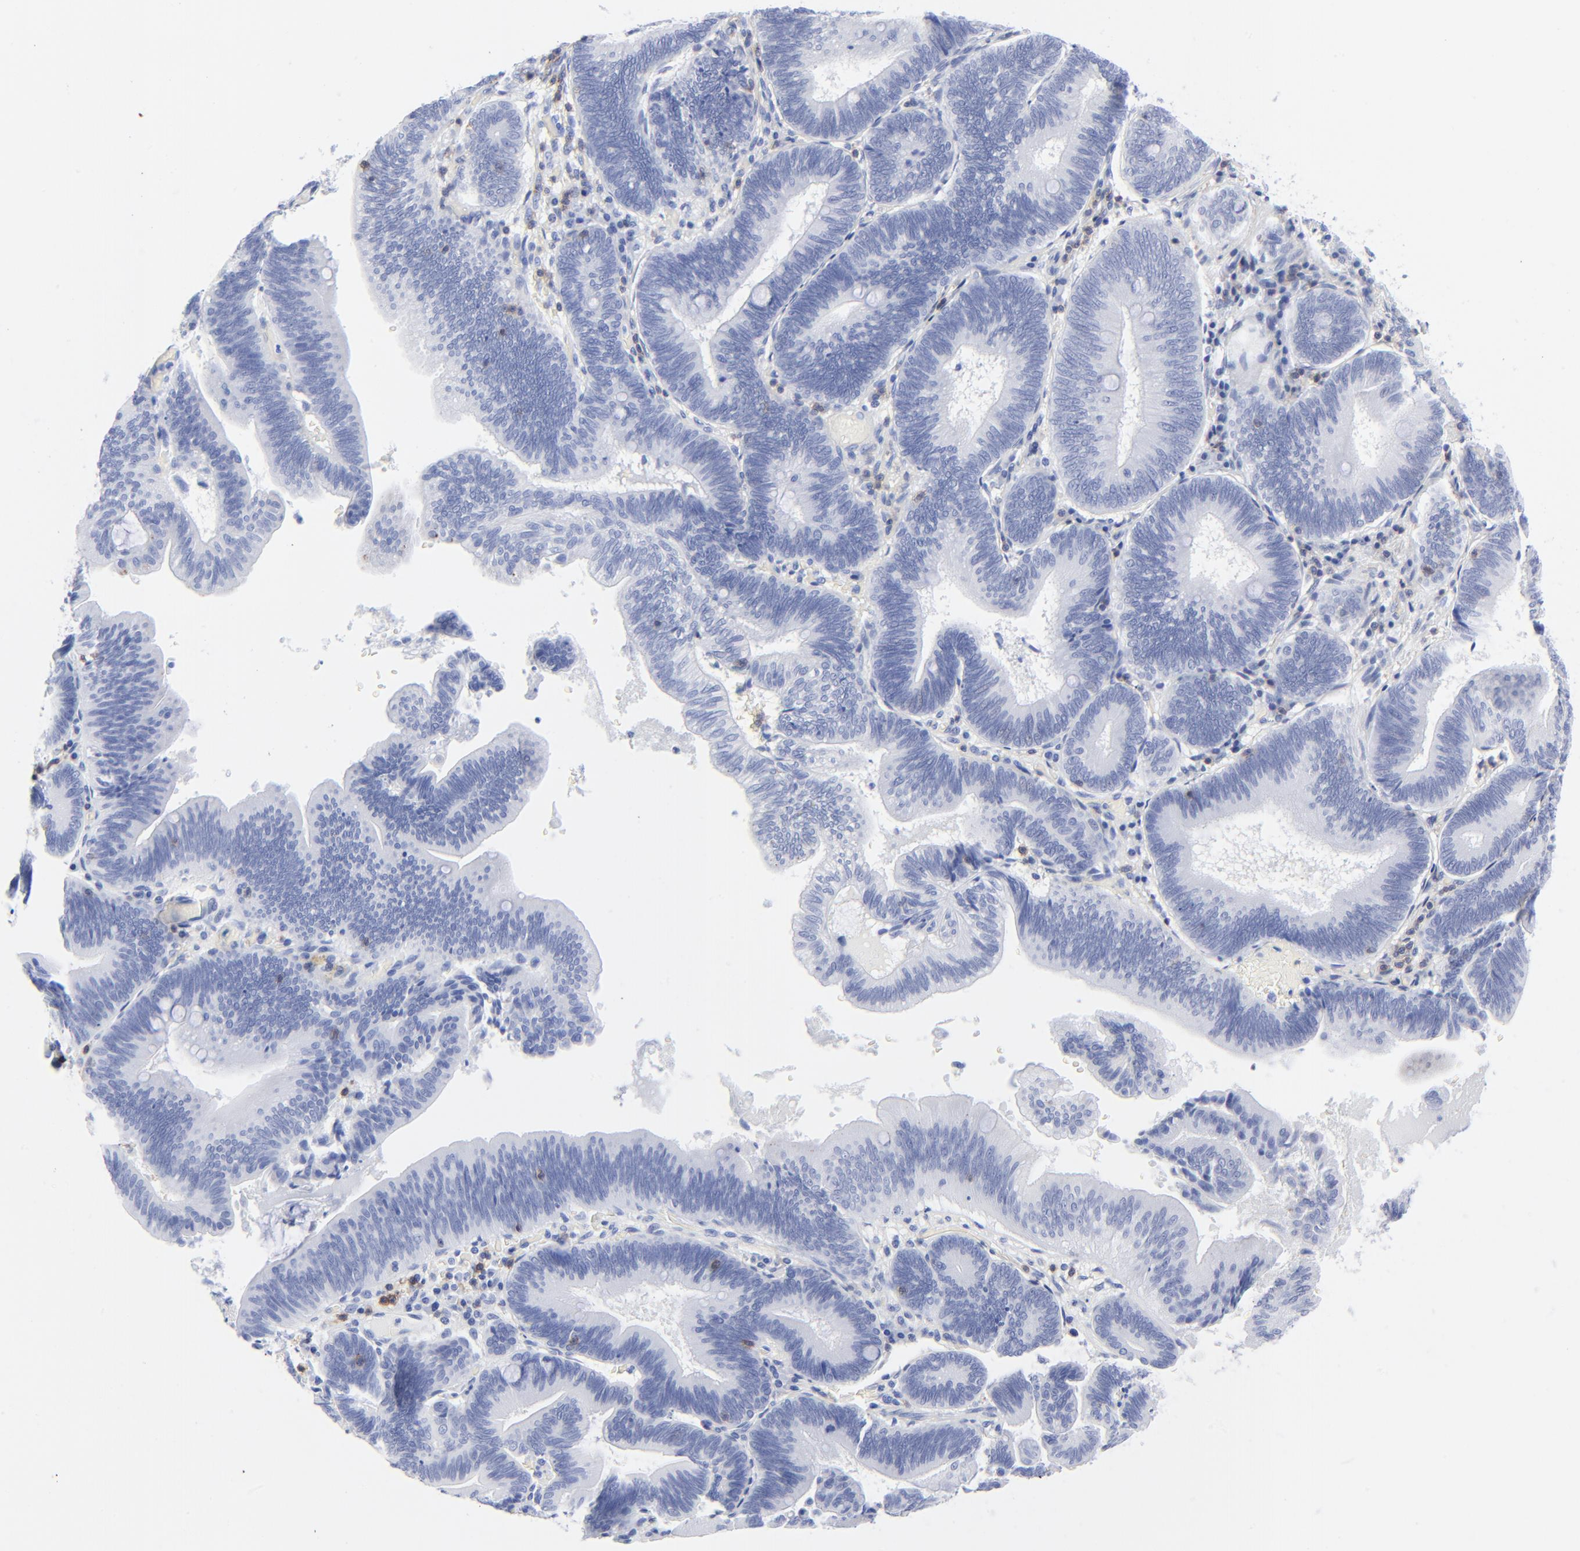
{"staining": {"intensity": "negative", "quantity": "none", "location": "none"}, "tissue": "pancreatic cancer", "cell_type": "Tumor cells", "image_type": "cancer", "snomed": [{"axis": "morphology", "description": "Adenocarcinoma, NOS"}, {"axis": "topography", "description": "Pancreas"}], "caption": "IHC histopathology image of pancreatic cancer stained for a protein (brown), which exhibits no staining in tumor cells.", "gene": "LCK", "patient": {"sex": "male", "age": 82}}